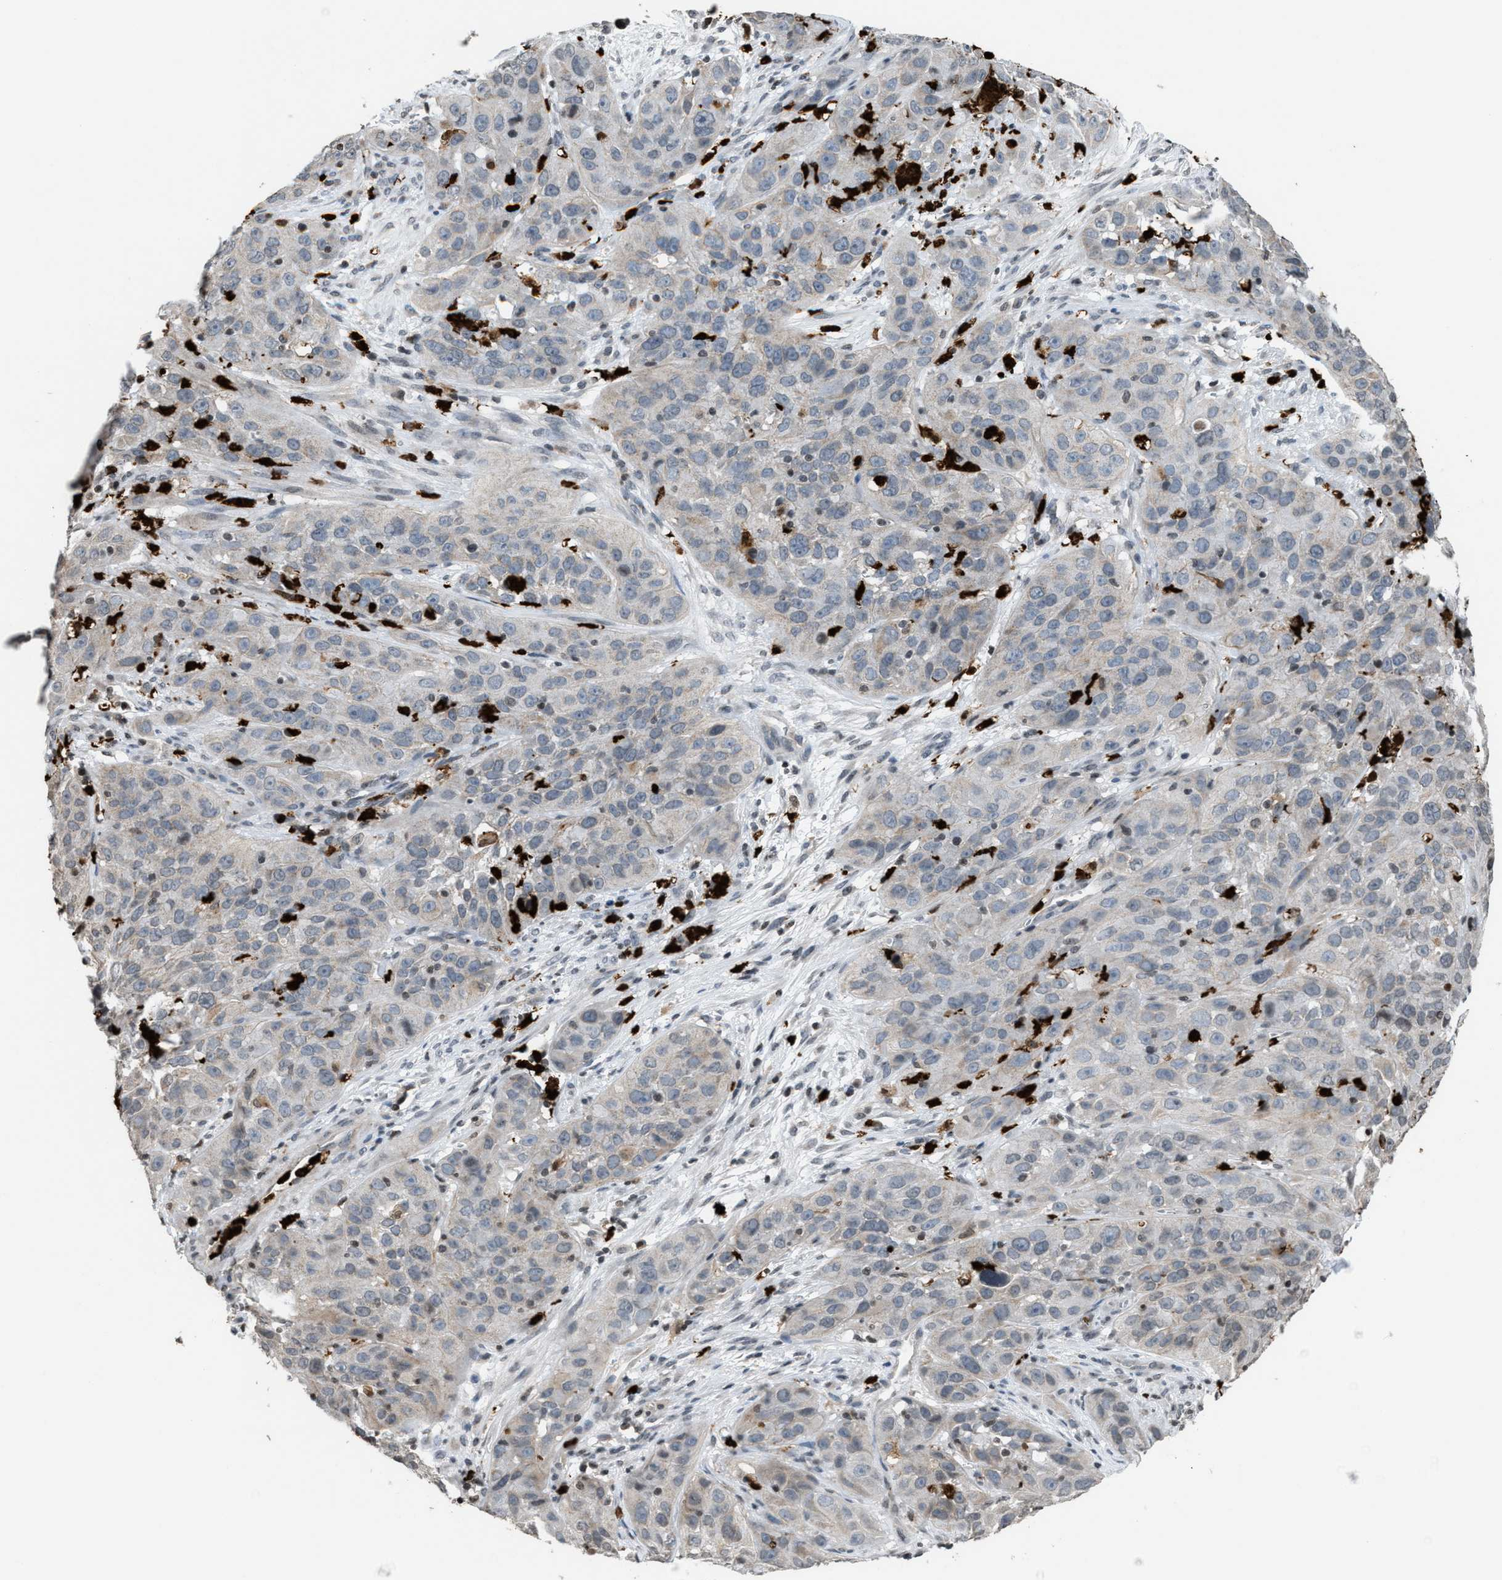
{"staining": {"intensity": "negative", "quantity": "none", "location": "none"}, "tissue": "cervical cancer", "cell_type": "Tumor cells", "image_type": "cancer", "snomed": [{"axis": "morphology", "description": "Squamous cell carcinoma, NOS"}, {"axis": "topography", "description": "Cervix"}], "caption": "This is an immunohistochemistry (IHC) micrograph of human cervical cancer (squamous cell carcinoma). There is no expression in tumor cells.", "gene": "PRUNE2", "patient": {"sex": "female", "age": 32}}